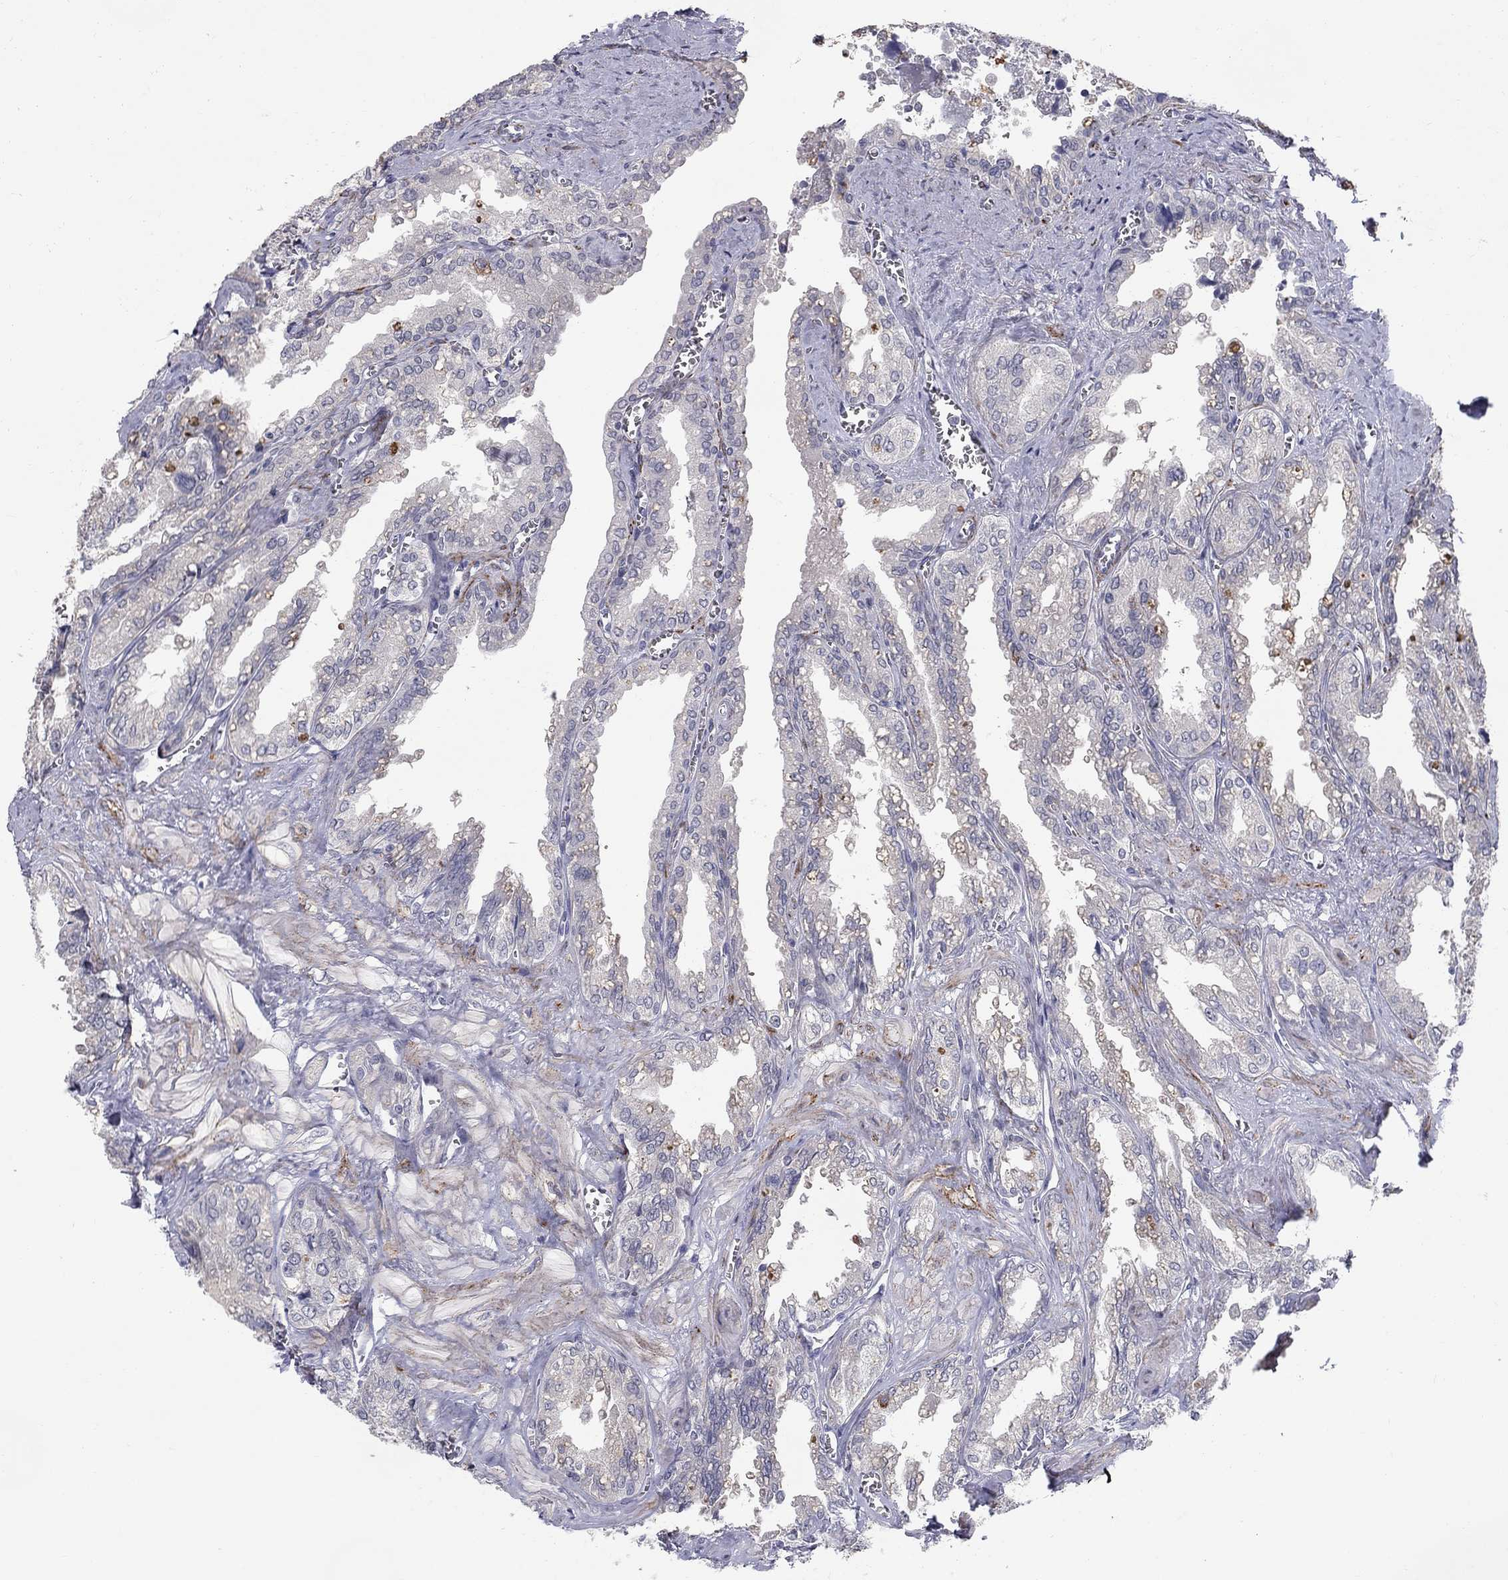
{"staining": {"intensity": "negative", "quantity": "none", "location": "none"}, "tissue": "seminal vesicle", "cell_type": "Glandular cells", "image_type": "normal", "snomed": [{"axis": "morphology", "description": "Normal tissue, NOS"}, {"axis": "topography", "description": "Seminal veicle"}], "caption": "High magnification brightfield microscopy of unremarkable seminal vesicle stained with DAB (brown) and counterstained with hematoxylin (blue): glandular cells show no significant expression. The staining was performed using DAB to visualize the protein expression in brown, while the nuclei were stained in blue with hematoxylin (Magnification: 20x).", "gene": "NTRK2", "patient": {"sex": "male", "age": 67}}